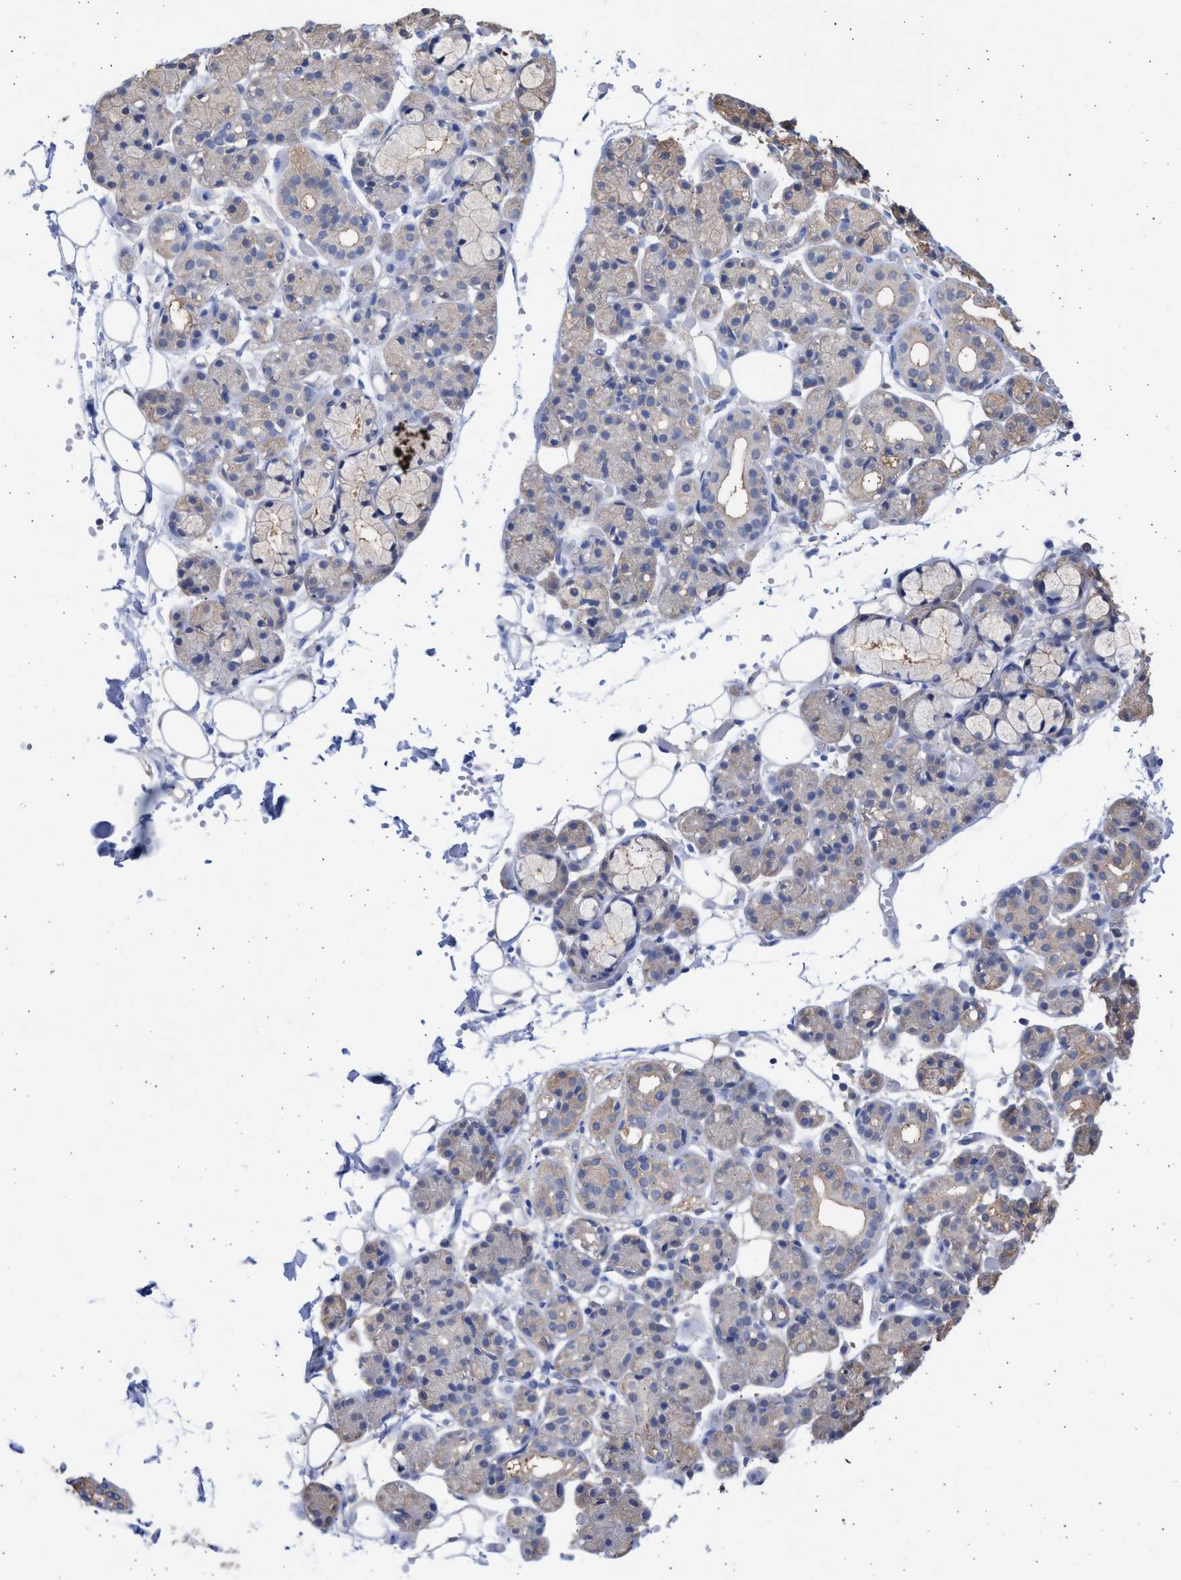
{"staining": {"intensity": "weak", "quantity": "25%-75%", "location": "cytoplasmic/membranous"}, "tissue": "salivary gland", "cell_type": "Glandular cells", "image_type": "normal", "snomed": [{"axis": "morphology", "description": "Normal tissue, NOS"}, {"axis": "topography", "description": "Salivary gland"}], "caption": "Benign salivary gland was stained to show a protein in brown. There is low levels of weak cytoplasmic/membranous expression in about 25%-75% of glandular cells. (DAB (3,3'-diaminobenzidine) IHC, brown staining for protein, blue staining for nuclei).", "gene": "ALDOC", "patient": {"sex": "male", "age": 63}}